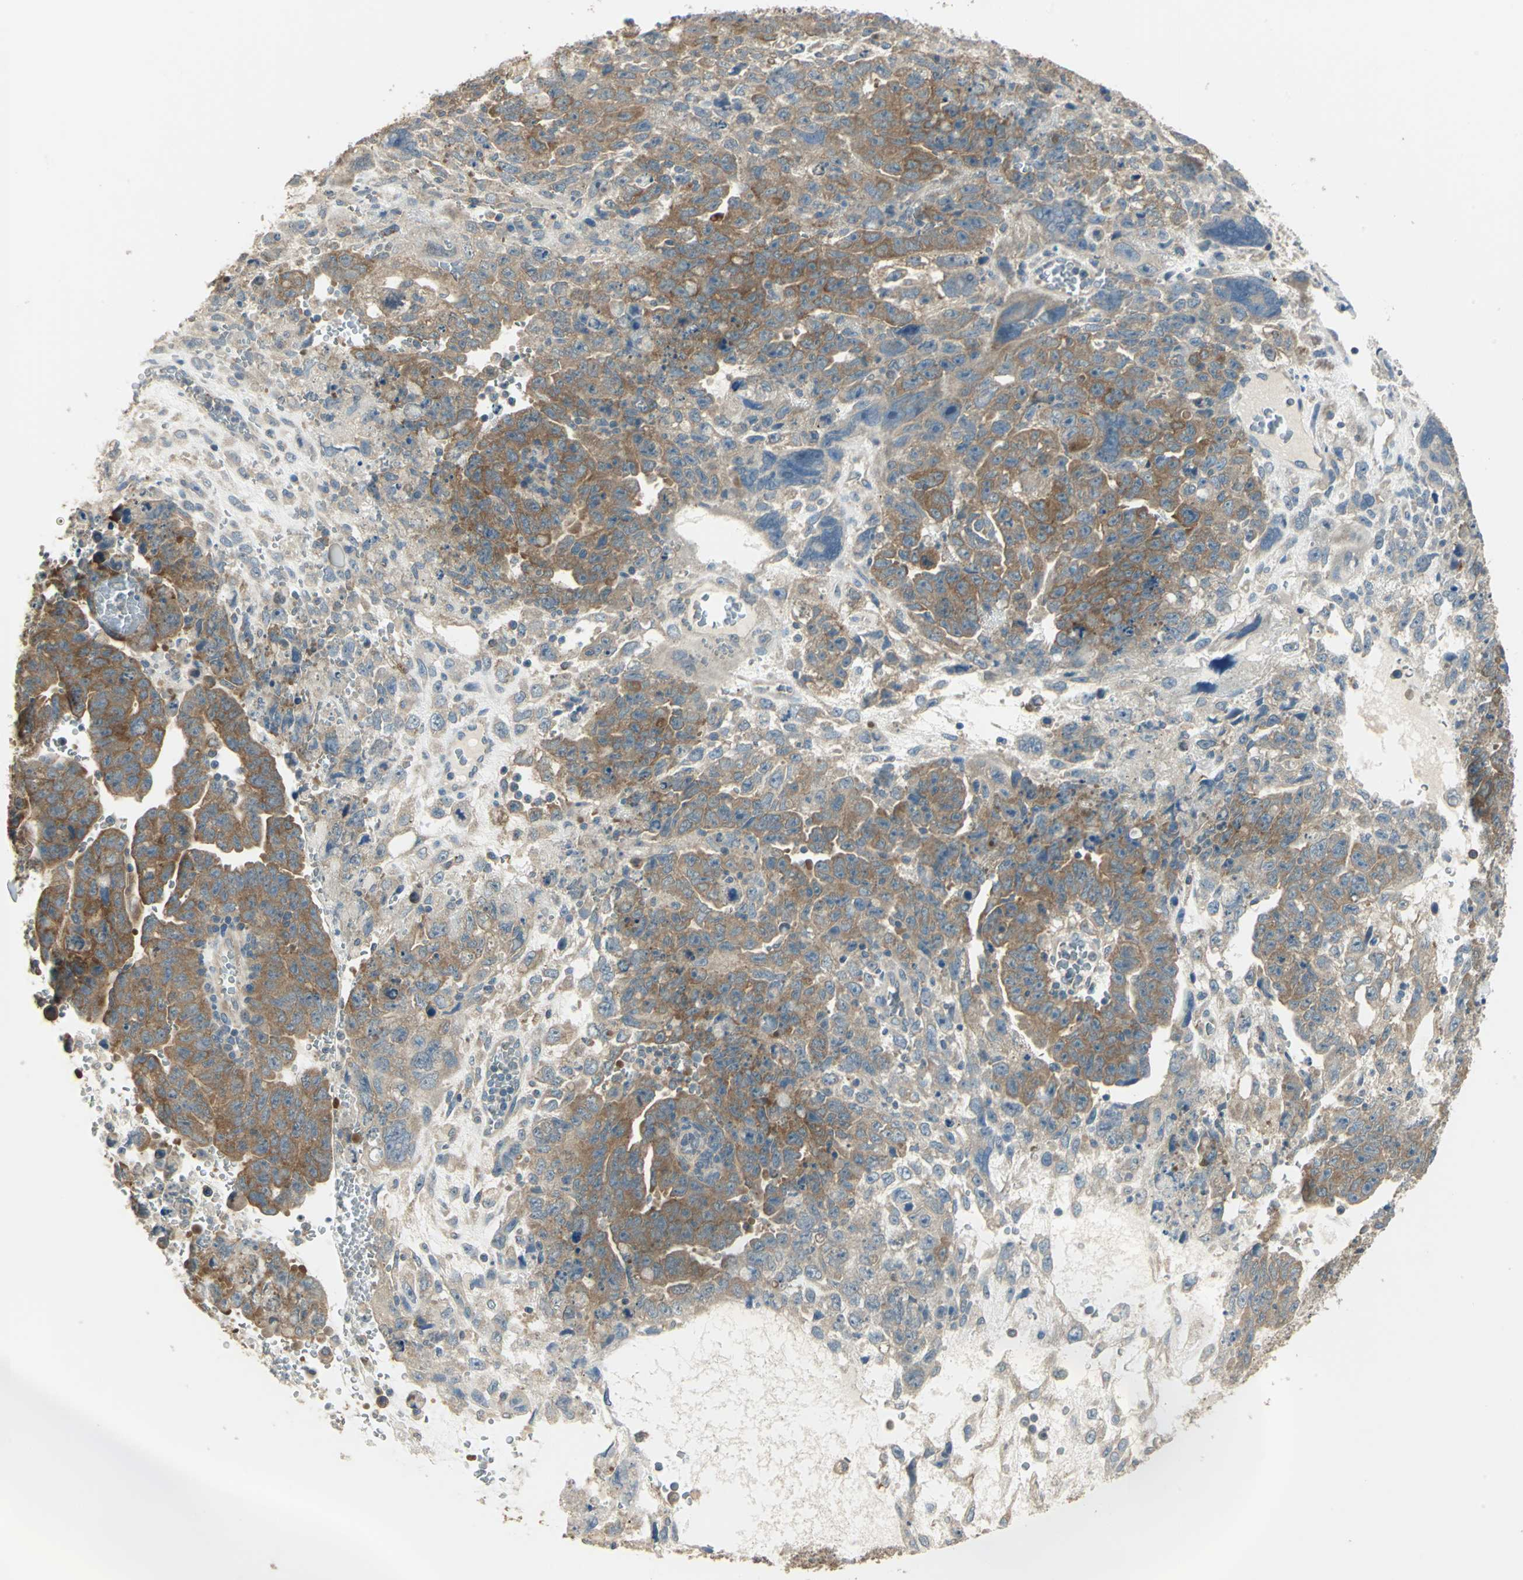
{"staining": {"intensity": "strong", "quantity": ">75%", "location": "cytoplasmic/membranous"}, "tissue": "testis cancer", "cell_type": "Tumor cells", "image_type": "cancer", "snomed": [{"axis": "morphology", "description": "Carcinoma, Embryonal, NOS"}, {"axis": "topography", "description": "Testis"}], "caption": "Immunohistochemistry of human testis embryonal carcinoma reveals high levels of strong cytoplasmic/membranous positivity in approximately >75% of tumor cells.", "gene": "SHC2", "patient": {"sex": "male", "age": 28}}